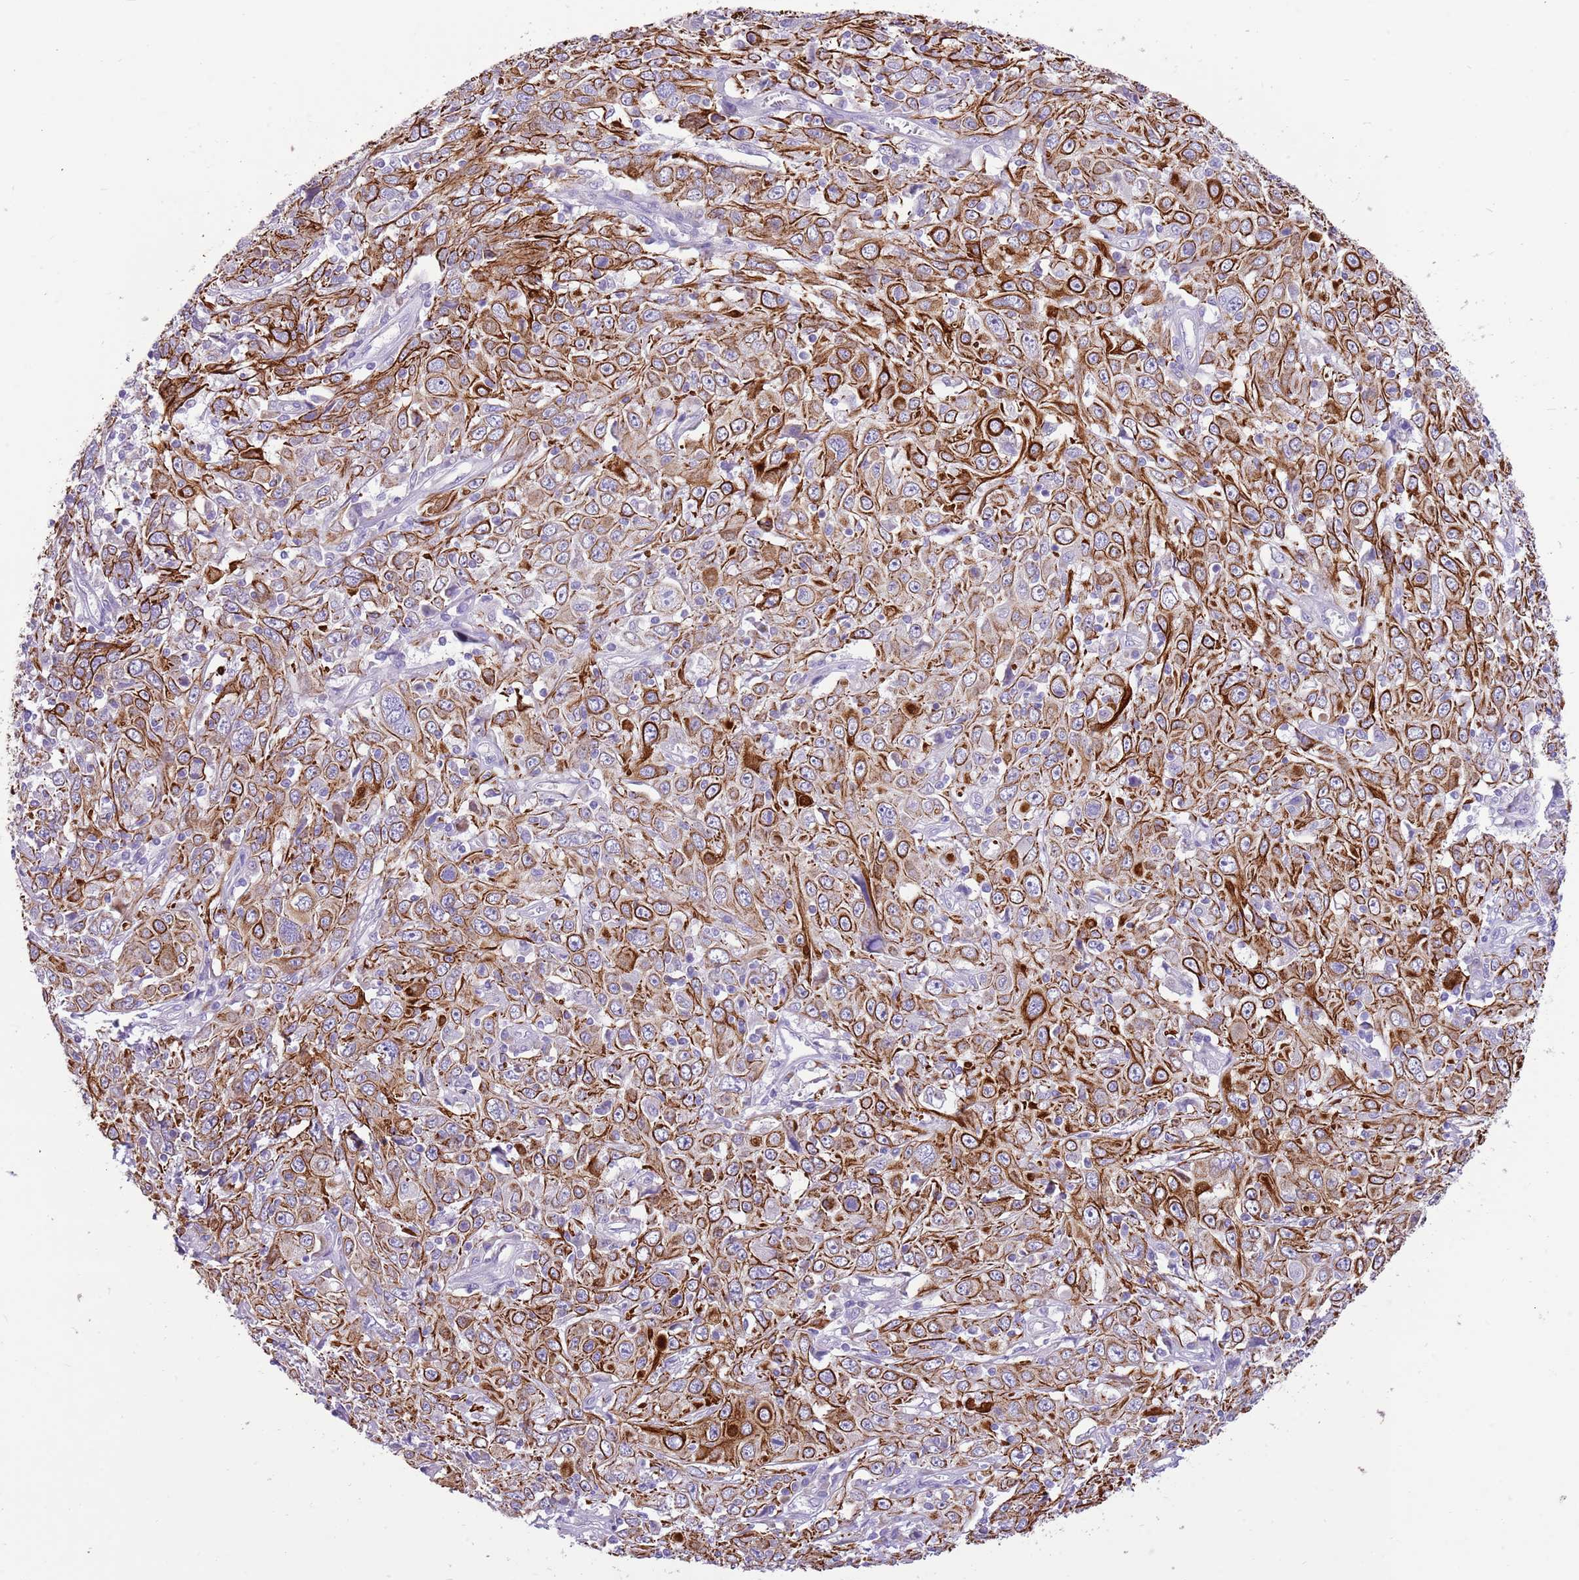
{"staining": {"intensity": "strong", "quantity": ">75%", "location": "cytoplasmic/membranous"}, "tissue": "cervical cancer", "cell_type": "Tumor cells", "image_type": "cancer", "snomed": [{"axis": "morphology", "description": "Squamous cell carcinoma, NOS"}, {"axis": "topography", "description": "Cervix"}], "caption": "Cervical cancer (squamous cell carcinoma) stained for a protein (brown) exhibits strong cytoplasmic/membranous positive expression in about >75% of tumor cells.", "gene": "R3HDM4", "patient": {"sex": "female", "age": 46}}